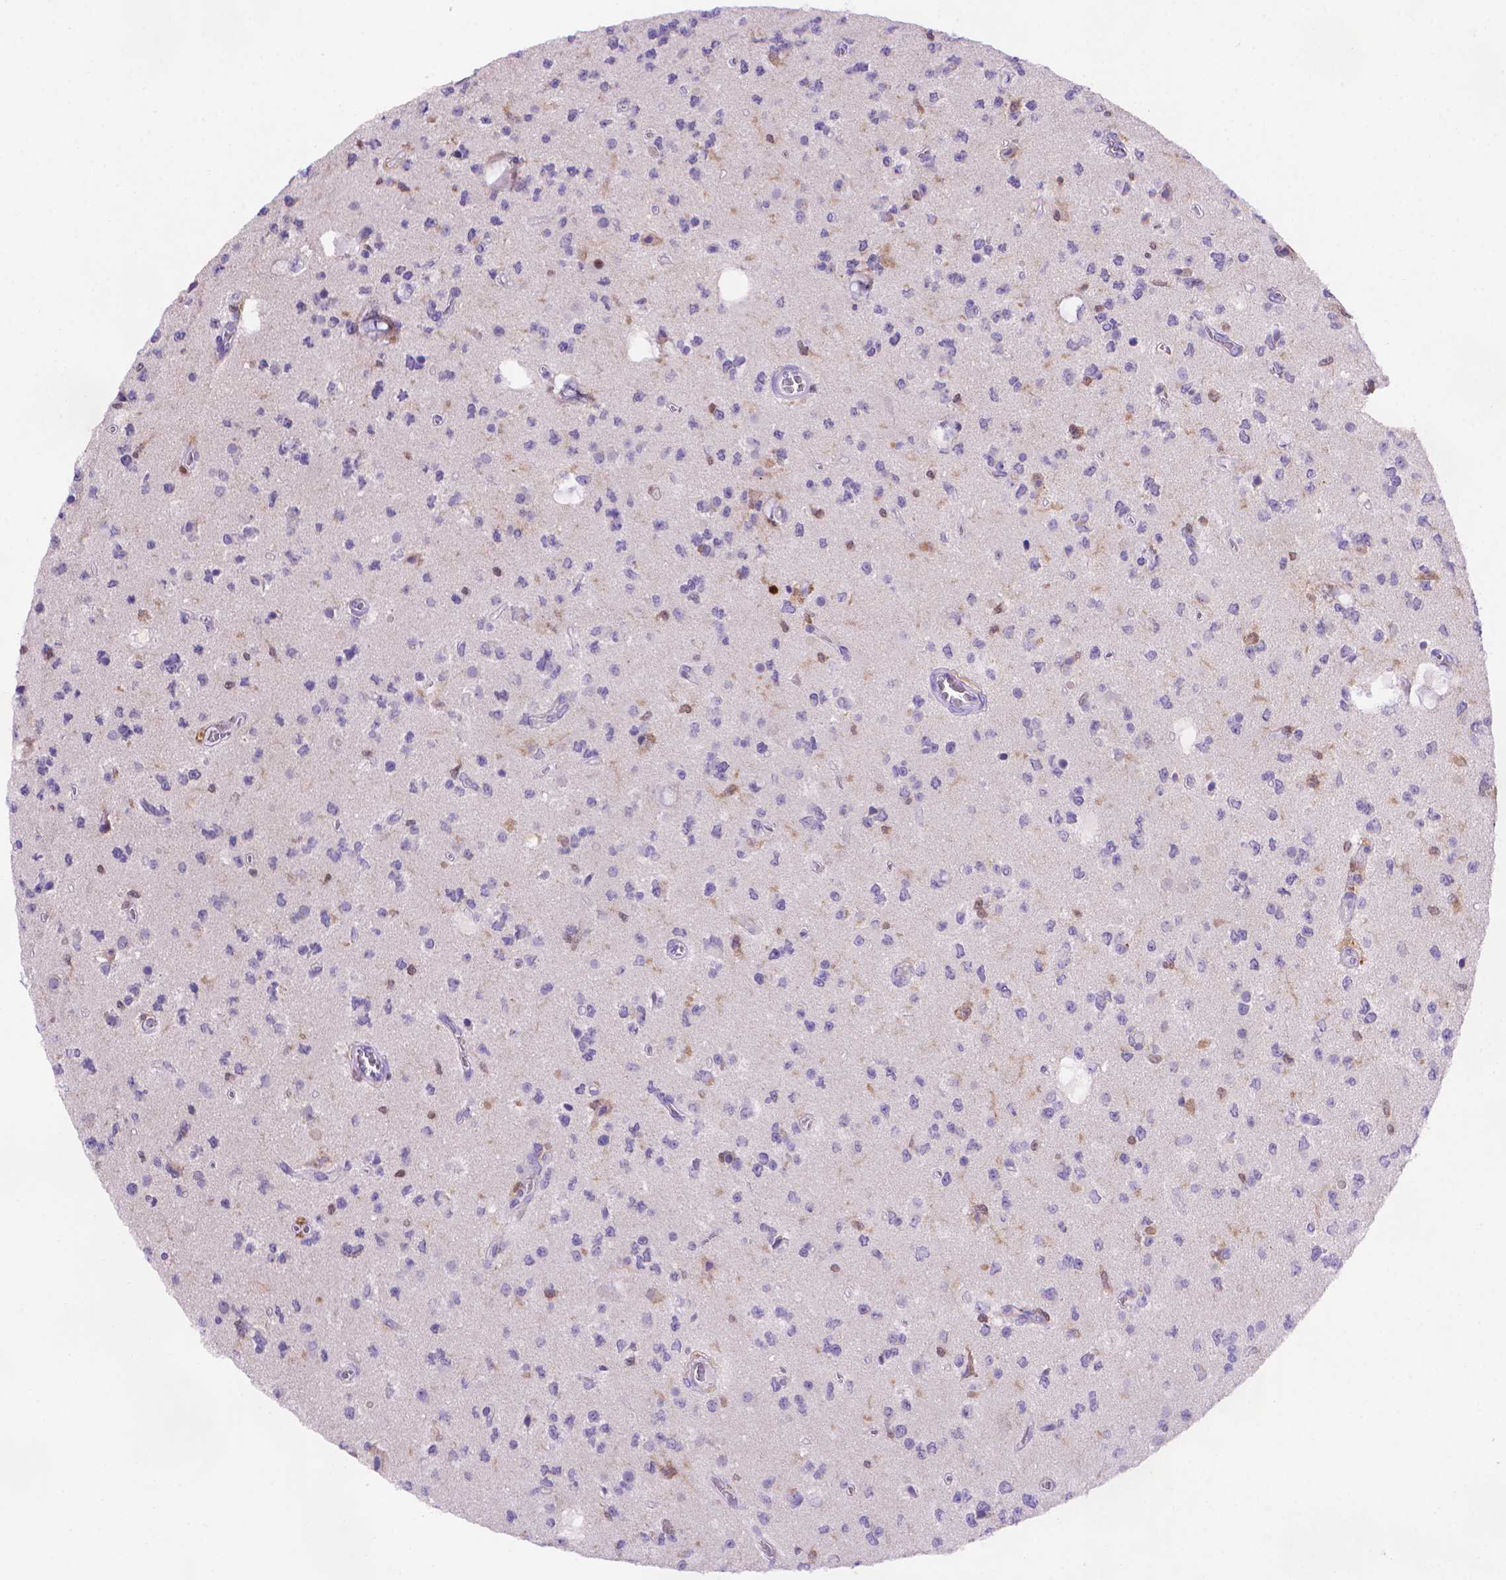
{"staining": {"intensity": "negative", "quantity": "none", "location": "none"}, "tissue": "glioma", "cell_type": "Tumor cells", "image_type": "cancer", "snomed": [{"axis": "morphology", "description": "Glioma, malignant, Low grade"}, {"axis": "topography", "description": "Brain"}], "caption": "Immunohistochemistry micrograph of glioma stained for a protein (brown), which exhibits no expression in tumor cells.", "gene": "FGD2", "patient": {"sex": "female", "age": 45}}